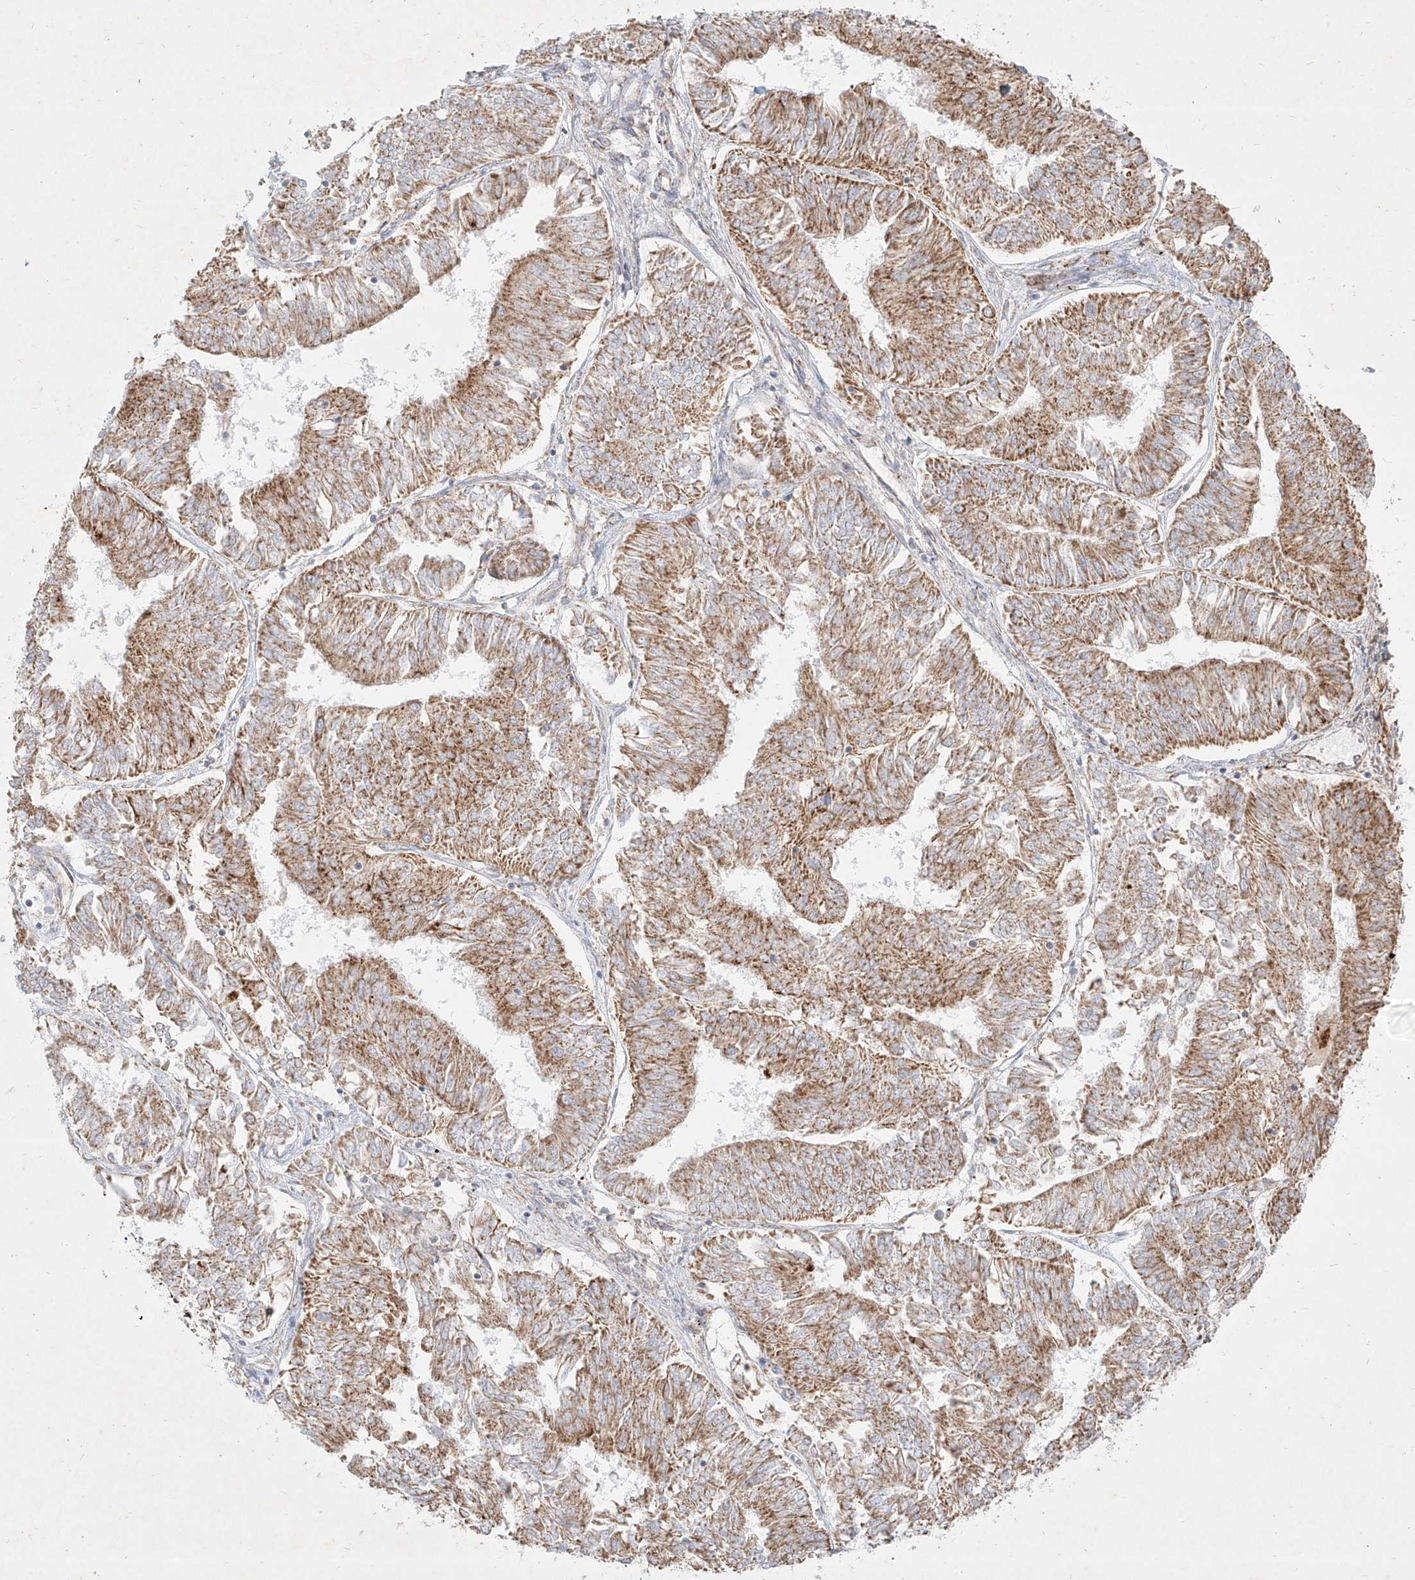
{"staining": {"intensity": "moderate", "quantity": ">75%", "location": "cytoplasmic/membranous"}, "tissue": "endometrial cancer", "cell_type": "Tumor cells", "image_type": "cancer", "snomed": [{"axis": "morphology", "description": "Adenocarcinoma, NOS"}, {"axis": "topography", "description": "Endometrium"}], "caption": "Moderate cytoplasmic/membranous protein expression is present in approximately >75% of tumor cells in endometrial cancer (adenocarcinoma).", "gene": "MTX2", "patient": {"sex": "female", "age": 58}}